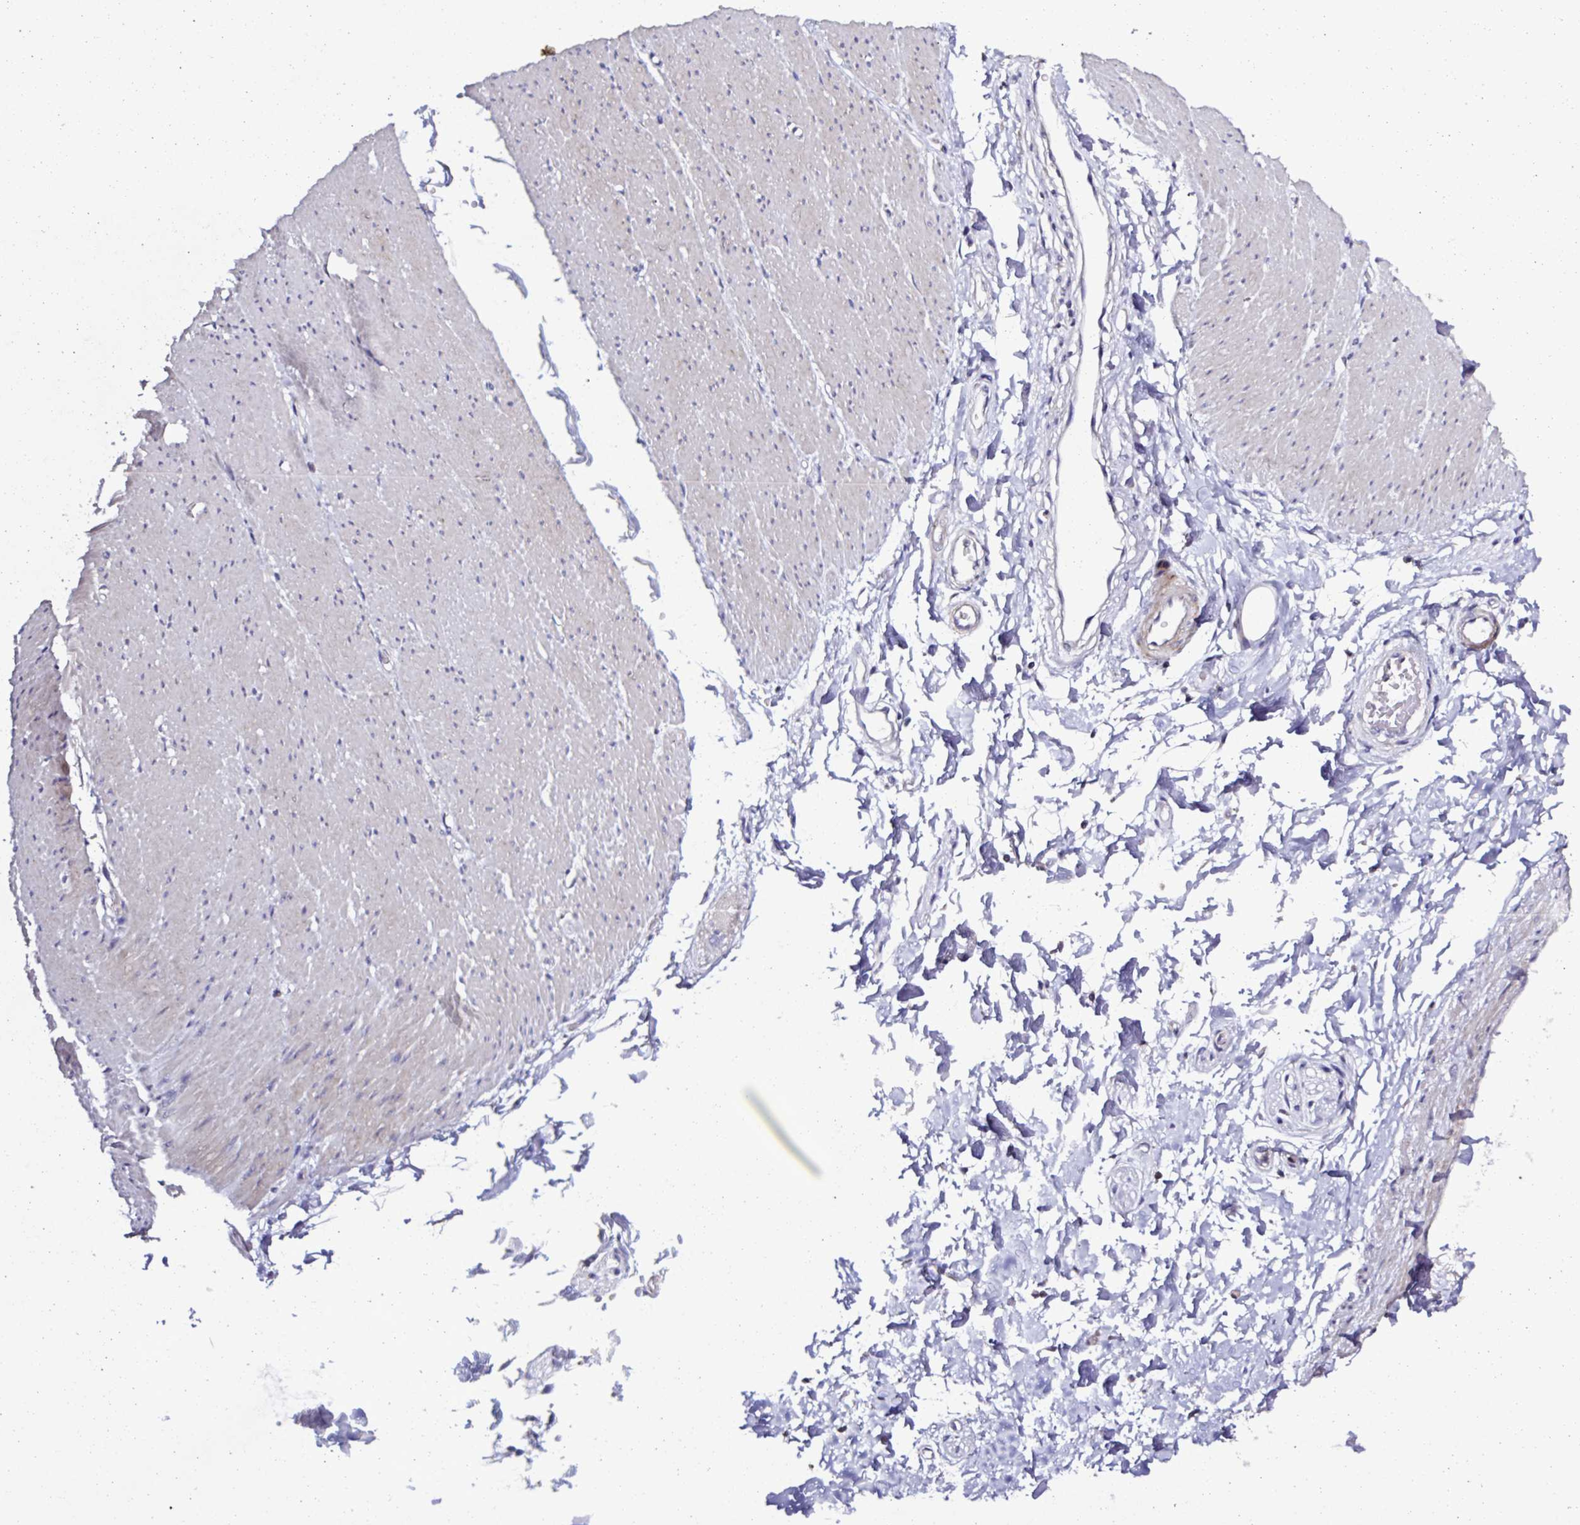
{"staining": {"intensity": "negative", "quantity": "none", "location": "none"}, "tissue": "smooth muscle", "cell_type": "Smooth muscle cells", "image_type": "normal", "snomed": [{"axis": "morphology", "description": "Normal tissue, NOS"}, {"axis": "topography", "description": "Smooth muscle"}, {"axis": "topography", "description": "Rectum"}], "caption": "DAB (3,3'-diaminobenzidine) immunohistochemical staining of unremarkable human smooth muscle demonstrates no significant staining in smooth muscle cells. (DAB immunohistochemistry, high magnification).", "gene": "PLA2G4E", "patient": {"sex": "male", "age": 53}}